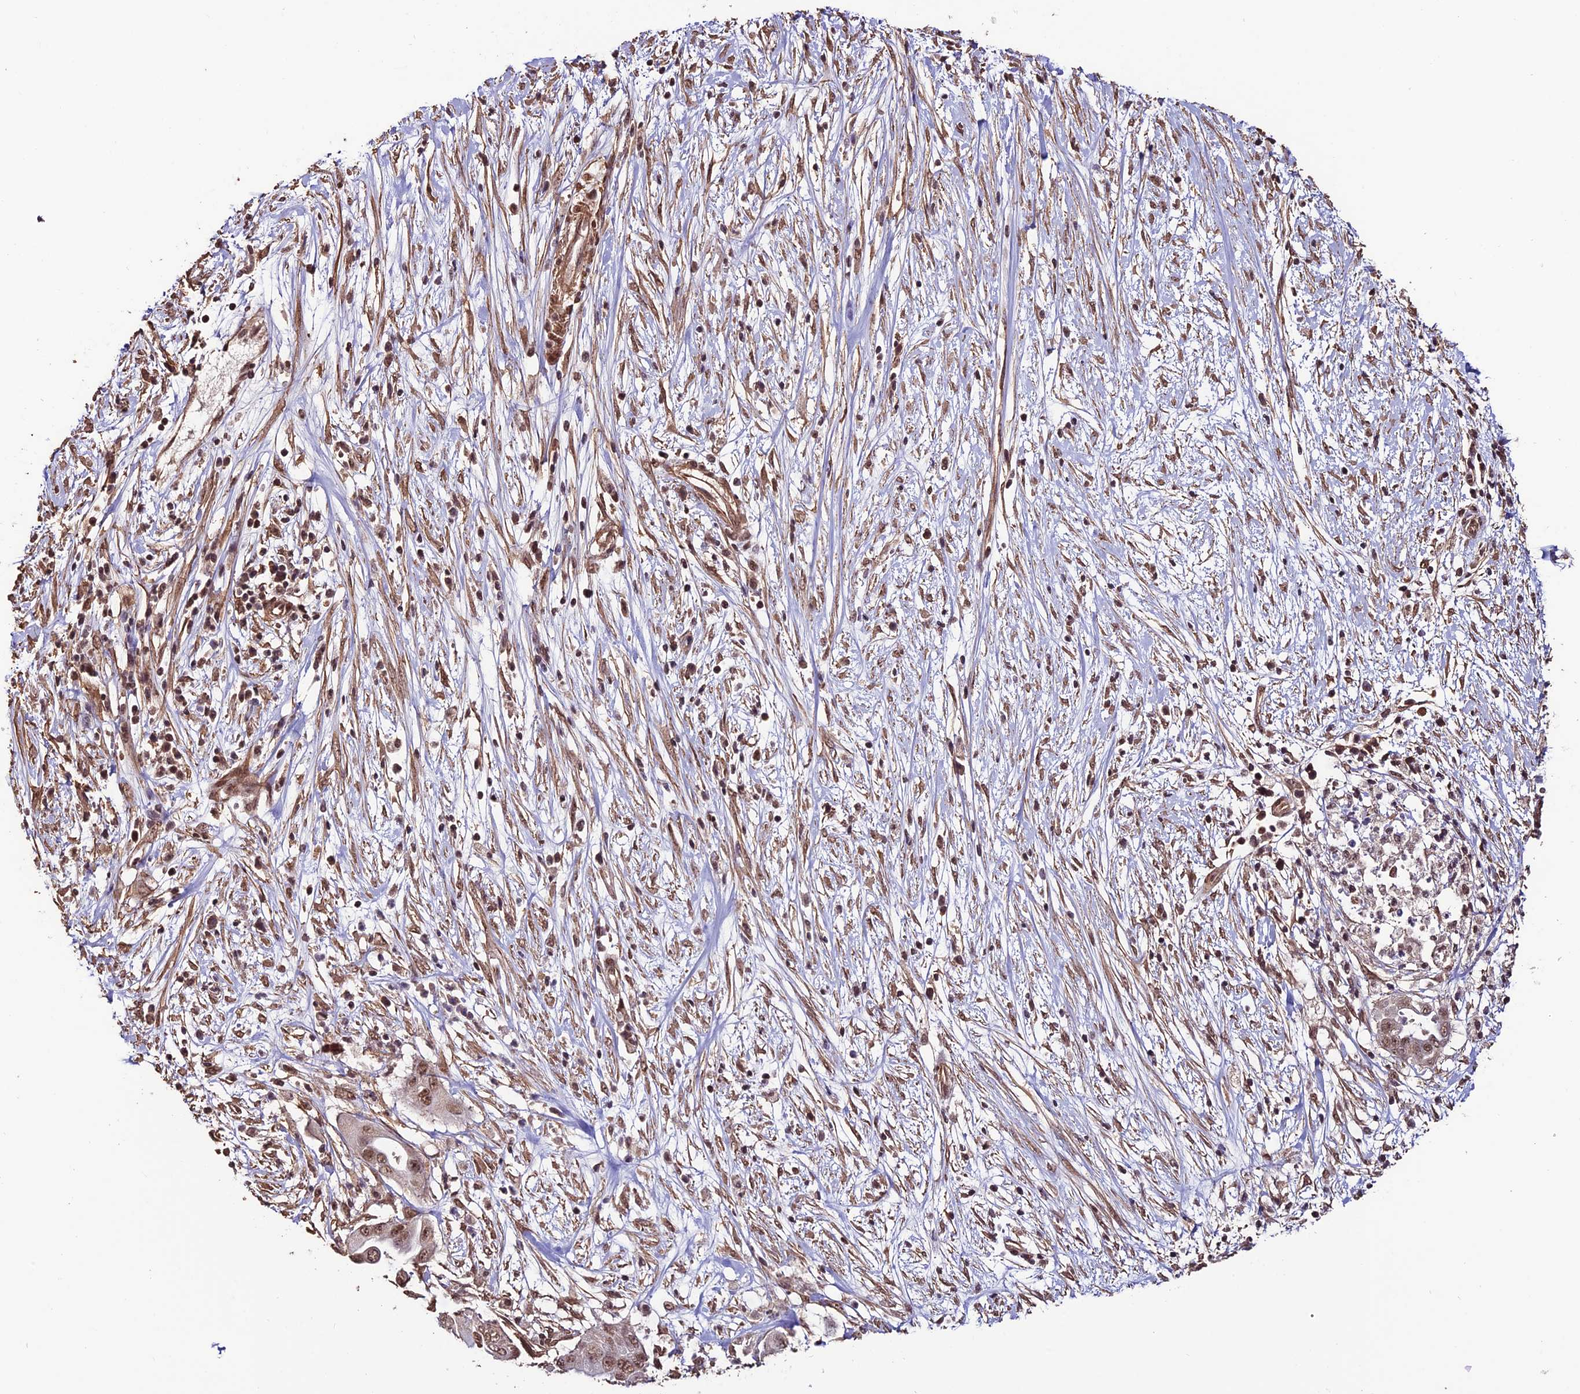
{"staining": {"intensity": "moderate", "quantity": ">75%", "location": "nuclear"}, "tissue": "pancreatic cancer", "cell_type": "Tumor cells", "image_type": "cancer", "snomed": [{"axis": "morphology", "description": "Adenocarcinoma, NOS"}, {"axis": "topography", "description": "Pancreas"}], "caption": "Pancreatic cancer (adenocarcinoma) tissue exhibits moderate nuclear expression in about >75% of tumor cells, visualized by immunohistochemistry.", "gene": "CABIN1", "patient": {"sex": "male", "age": 68}}